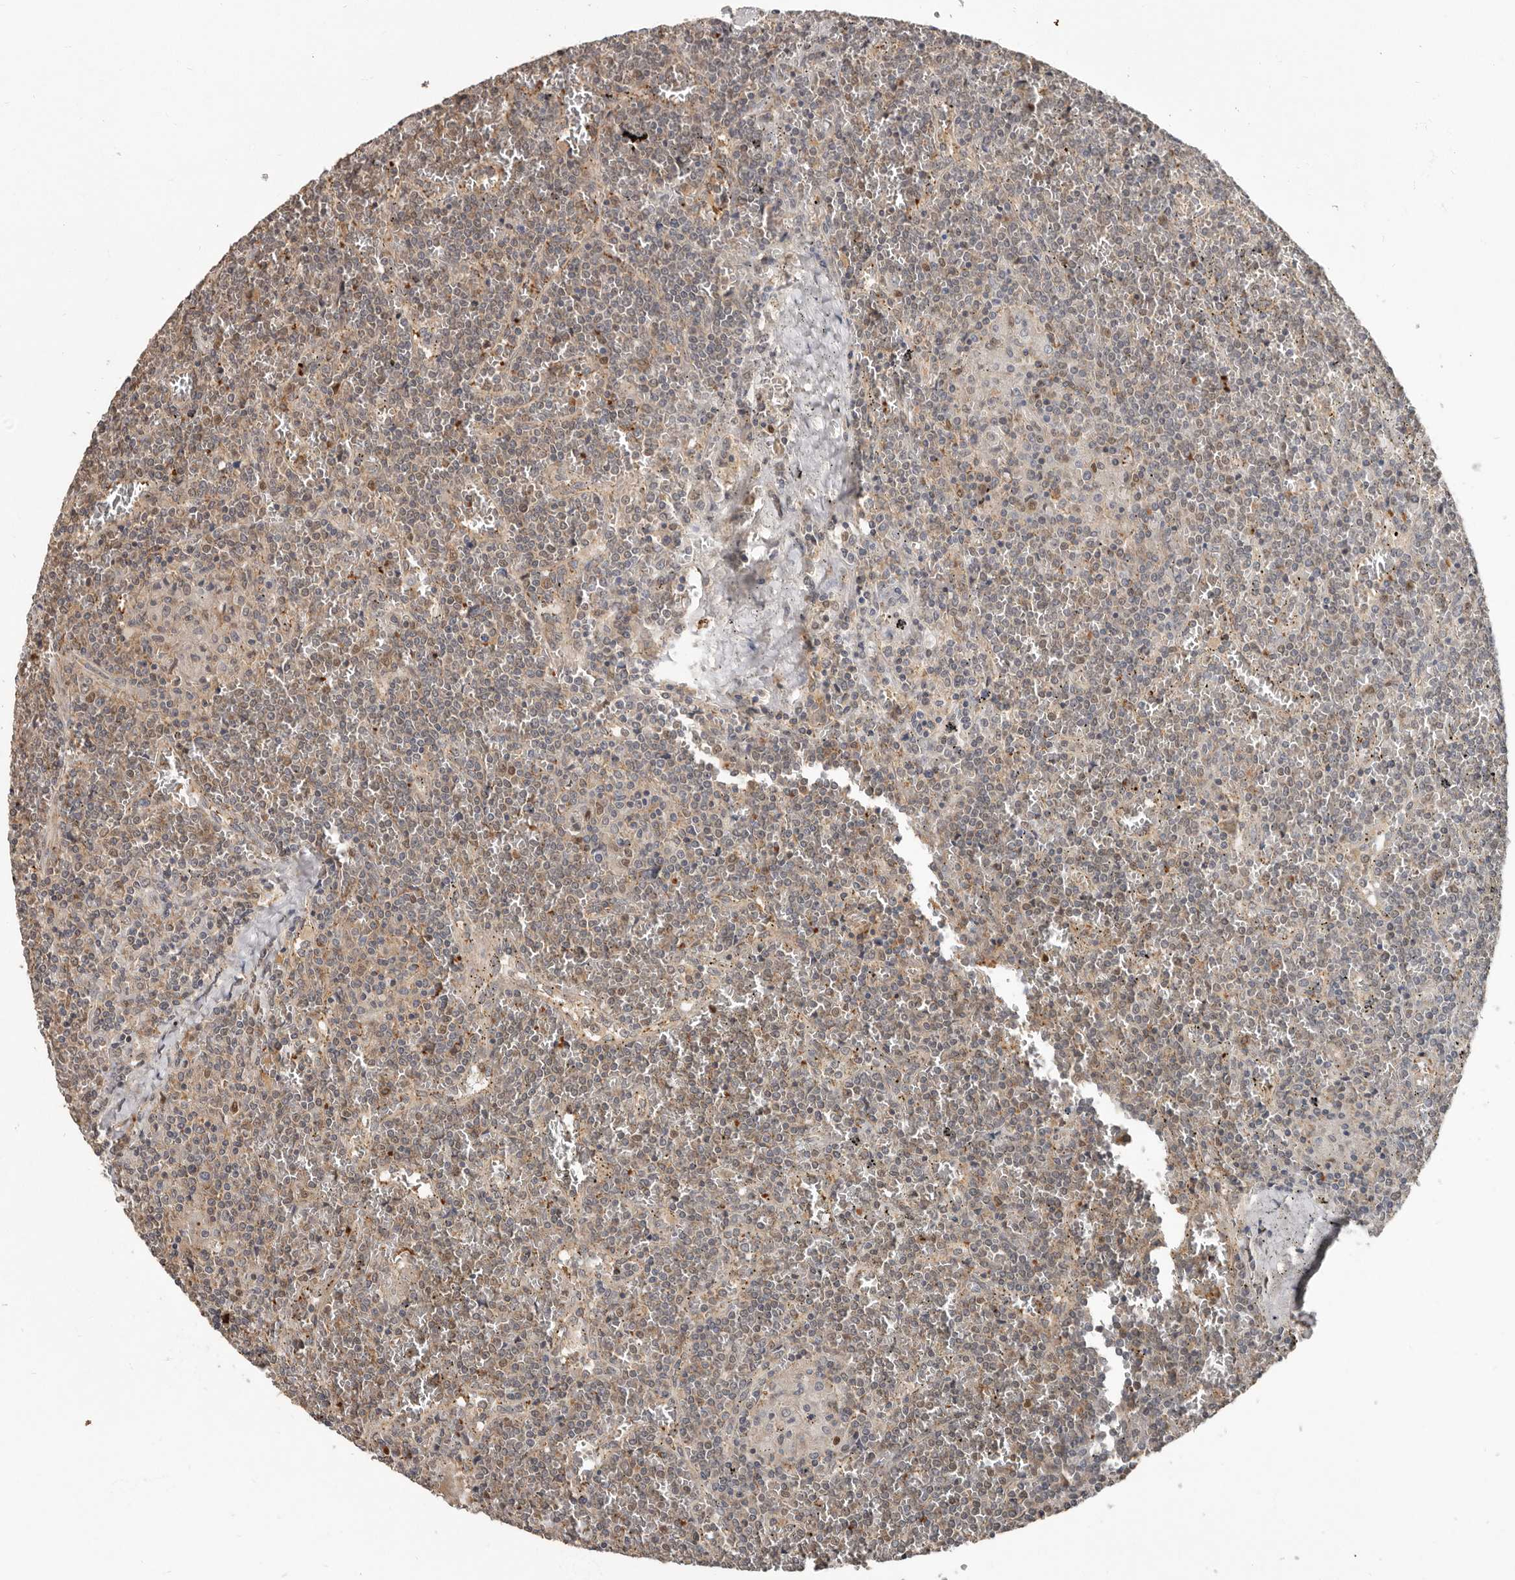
{"staining": {"intensity": "weak", "quantity": "<25%", "location": "cytoplasmic/membranous"}, "tissue": "lymphoma", "cell_type": "Tumor cells", "image_type": "cancer", "snomed": [{"axis": "morphology", "description": "Malignant lymphoma, non-Hodgkin's type, Low grade"}, {"axis": "topography", "description": "Spleen"}], "caption": "High power microscopy histopathology image of an immunohistochemistry micrograph of lymphoma, revealing no significant staining in tumor cells.", "gene": "LRGUK", "patient": {"sex": "female", "age": 19}}